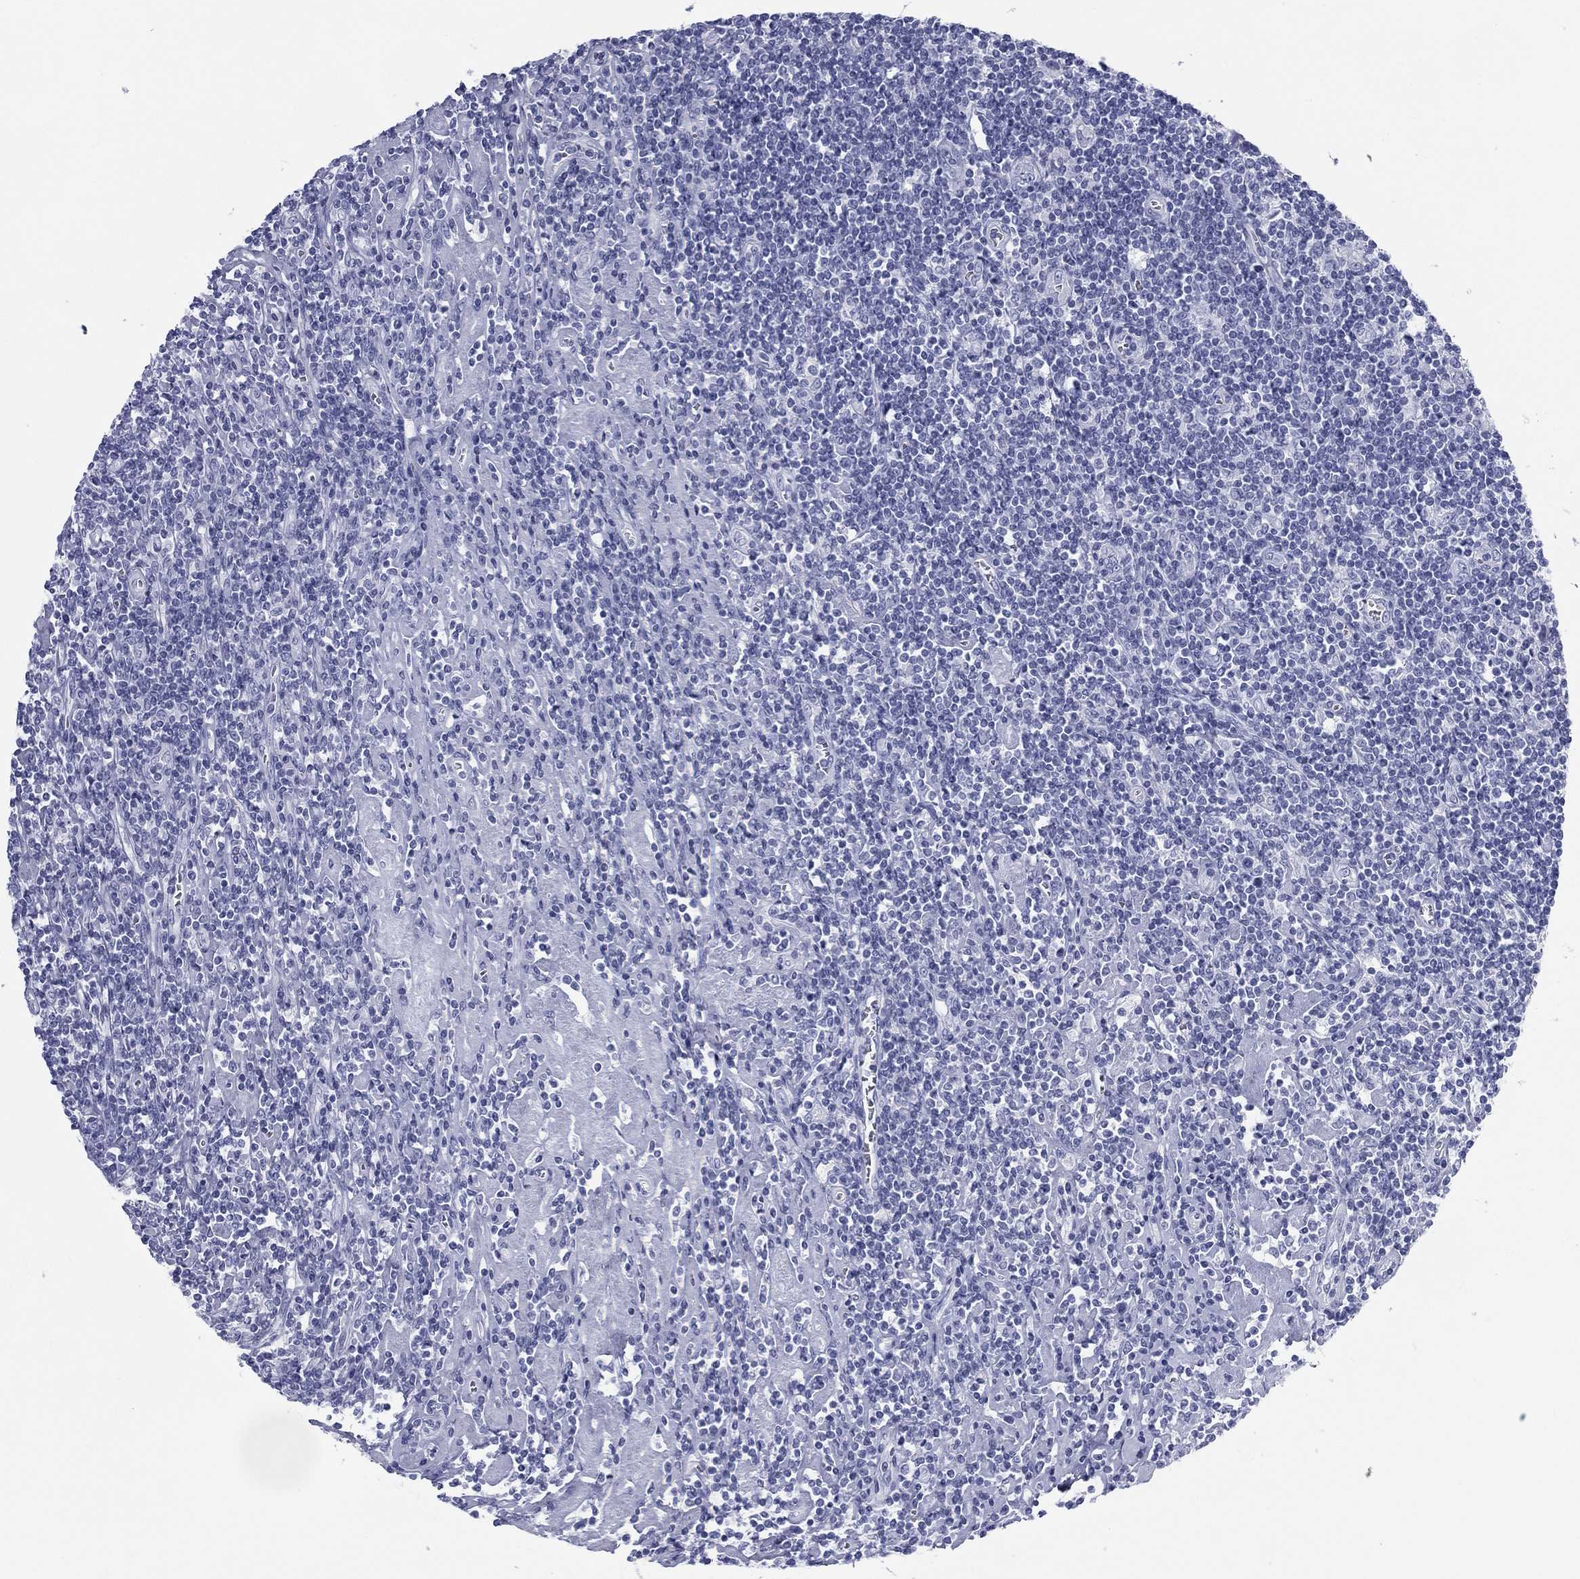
{"staining": {"intensity": "negative", "quantity": "none", "location": "none"}, "tissue": "lymphoma", "cell_type": "Tumor cells", "image_type": "cancer", "snomed": [{"axis": "morphology", "description": "Hodgkin's disease, NOS"}, {"axis": "topography", "description": "Lymph node"}], "caption": "Immunohistochemistry (IHC) photomicrograph of human Hodgkin's disease stained for a protein (brown), which shows no expression in tumor cells.", "gene": "CALB1", "patient": {"sex": "male", "age": 40}}